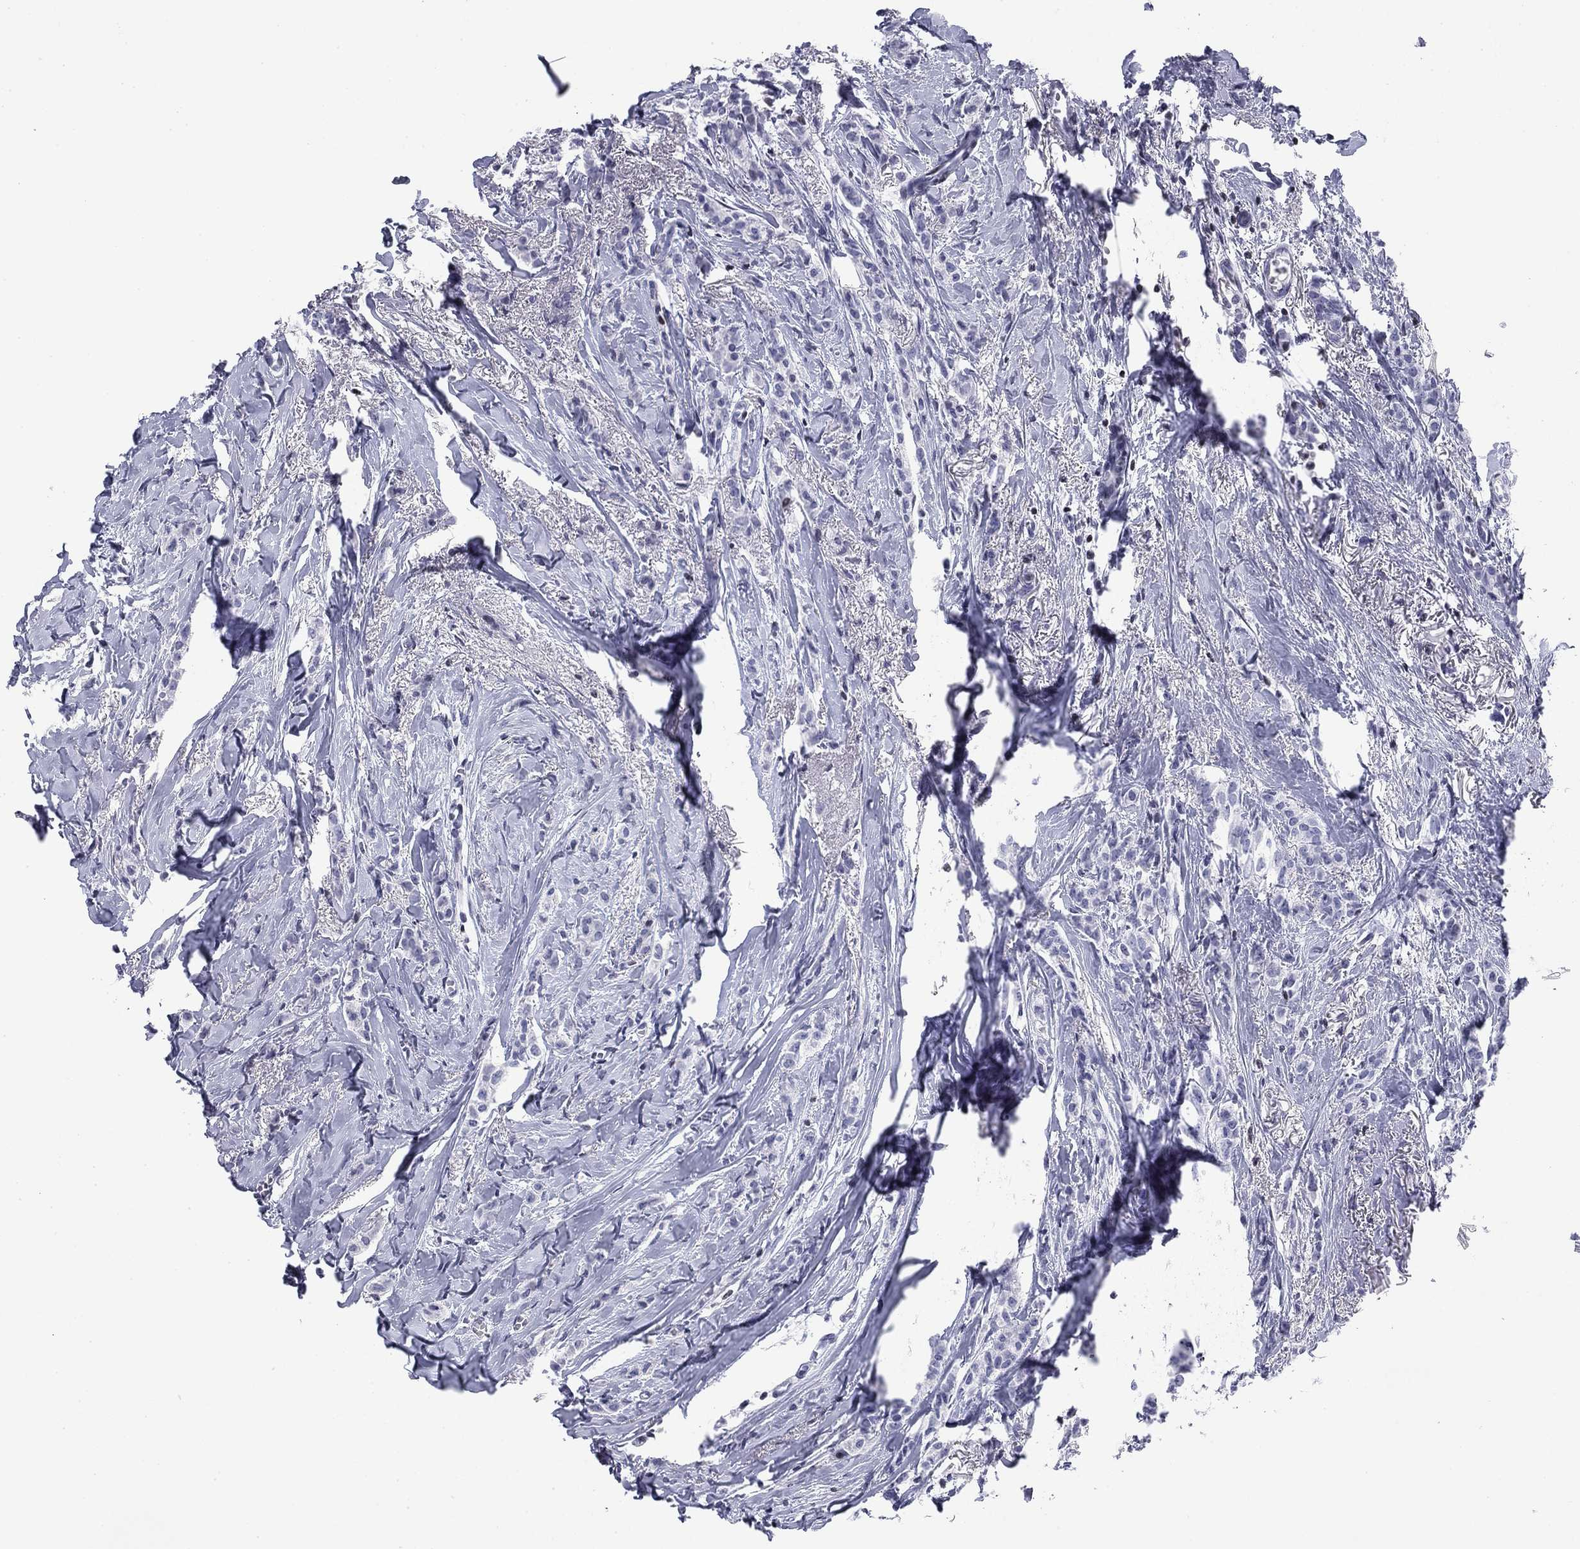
{"staining": {"intensity": "negative", "quantity": "none", "location": "none"}, "tissue": "breast cancer", "cell_type": "Tumor cells", "image_type": "cancer", "snomed": [{"axis": "morphology", "description": "Duct carcinoma"}, {"axis": "topography", "description": "Breast"}], "caption": "Tumor cells are negative for protein expression in human infiltrating ductal carcinoma (breast).", "gene": "CCDC144A", "patient": {"sex": "female", "age": 85}}